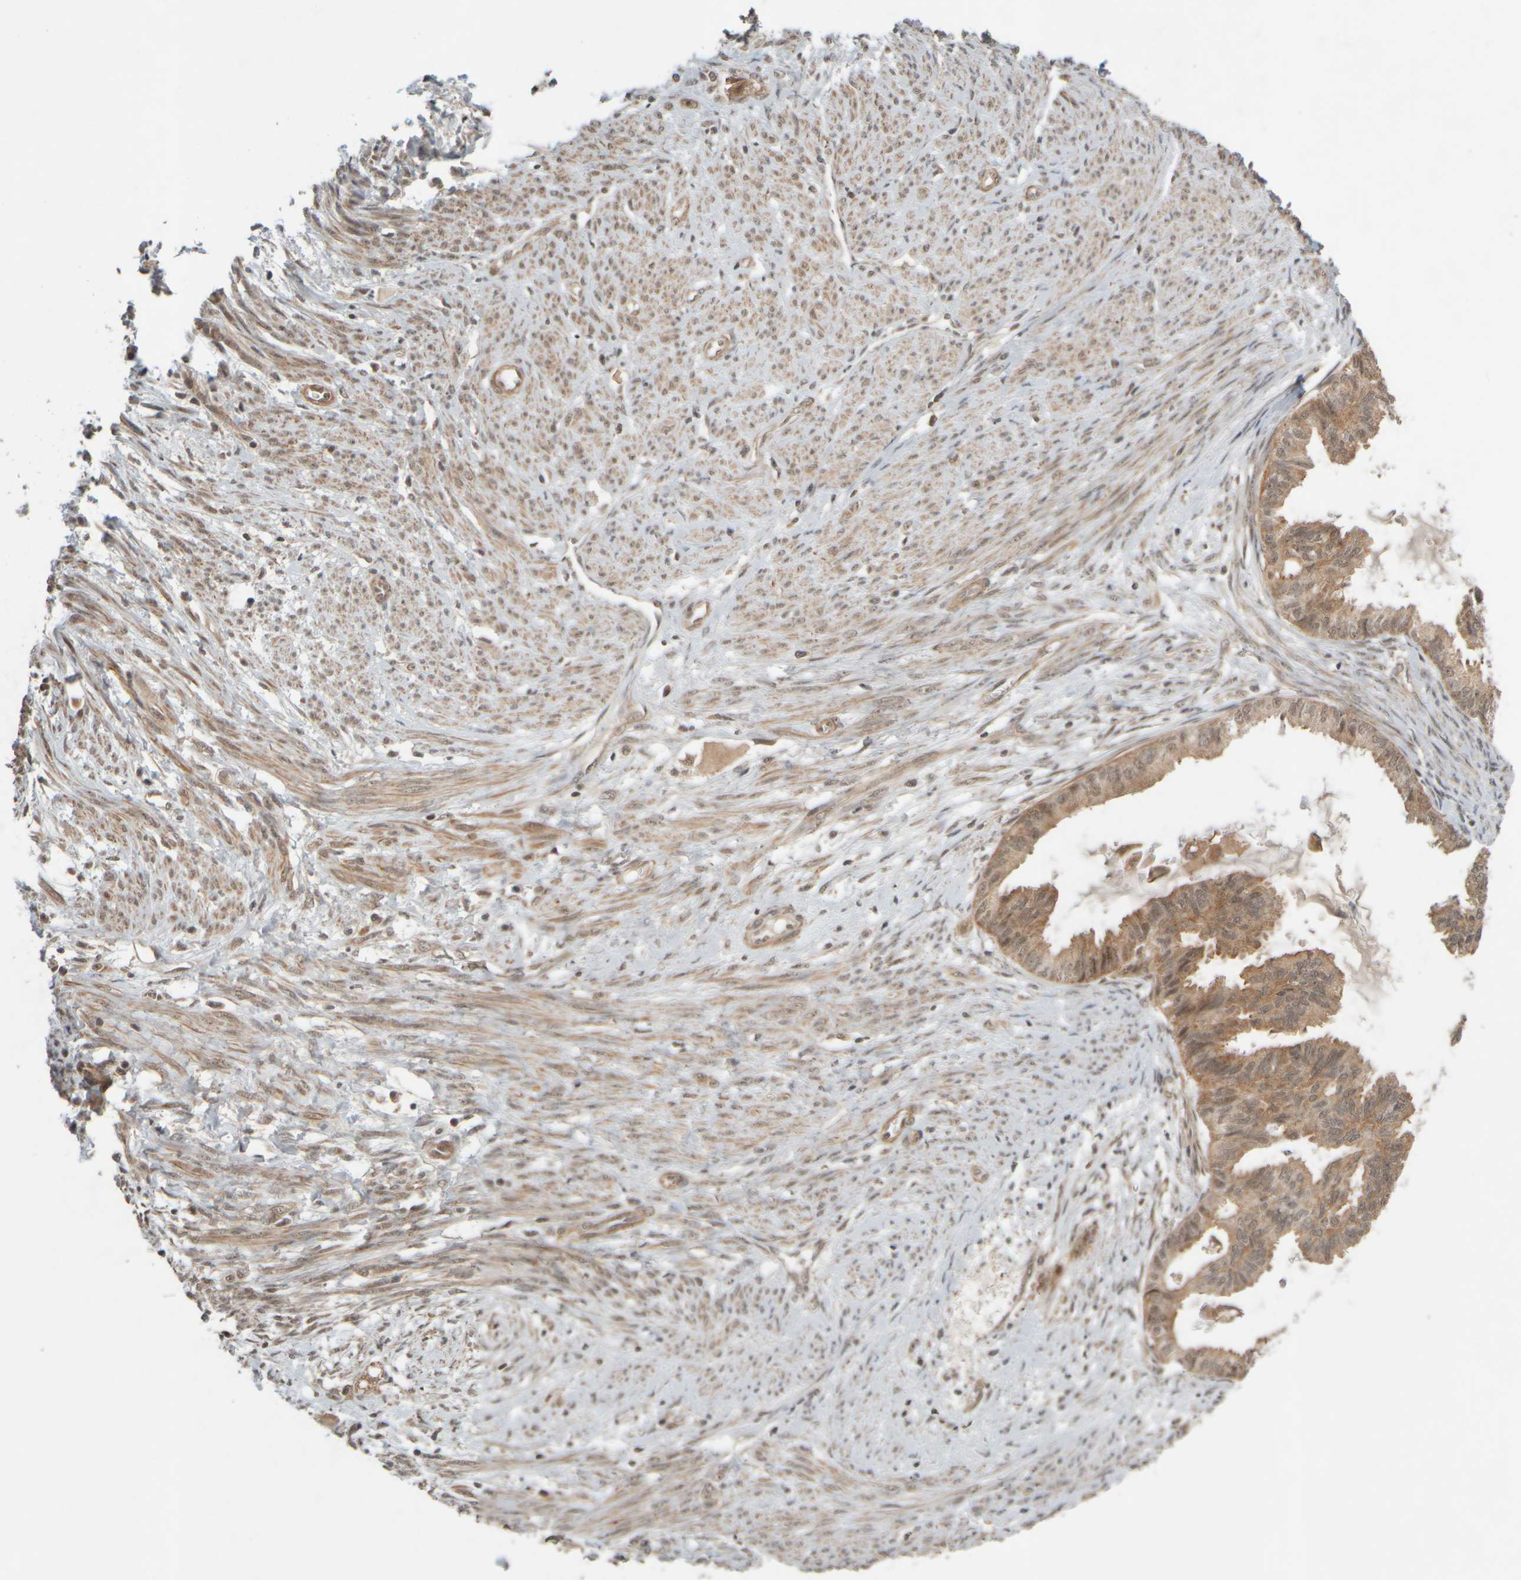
{"staining": {"intensity": "weak", "quantity": ">75%", "location": "cytoplasmic/membranous"}, "tissue": "cervical cancer", "cell_type": "Tumor cells", "image_type": "cancer", "snomed": [{"axis": "morphology", "description": "Normal tissue, NOS"}, {"axis": "morphology", "description": "Adenocarcinoma, NOS"}, {"axis": "topography", "description": "Cervix"}, {"axis": "topography", "description": "Endometrium"}], "caption": "Immunohistochemistry (IHC) (DAB) staining of cervical cancer exhibits weak cytoplasmic/membranous protein expression in approximately >75% of tumor cells.", "gene": "SYNRG", "patient": {"sex": "female", "age": 86}}